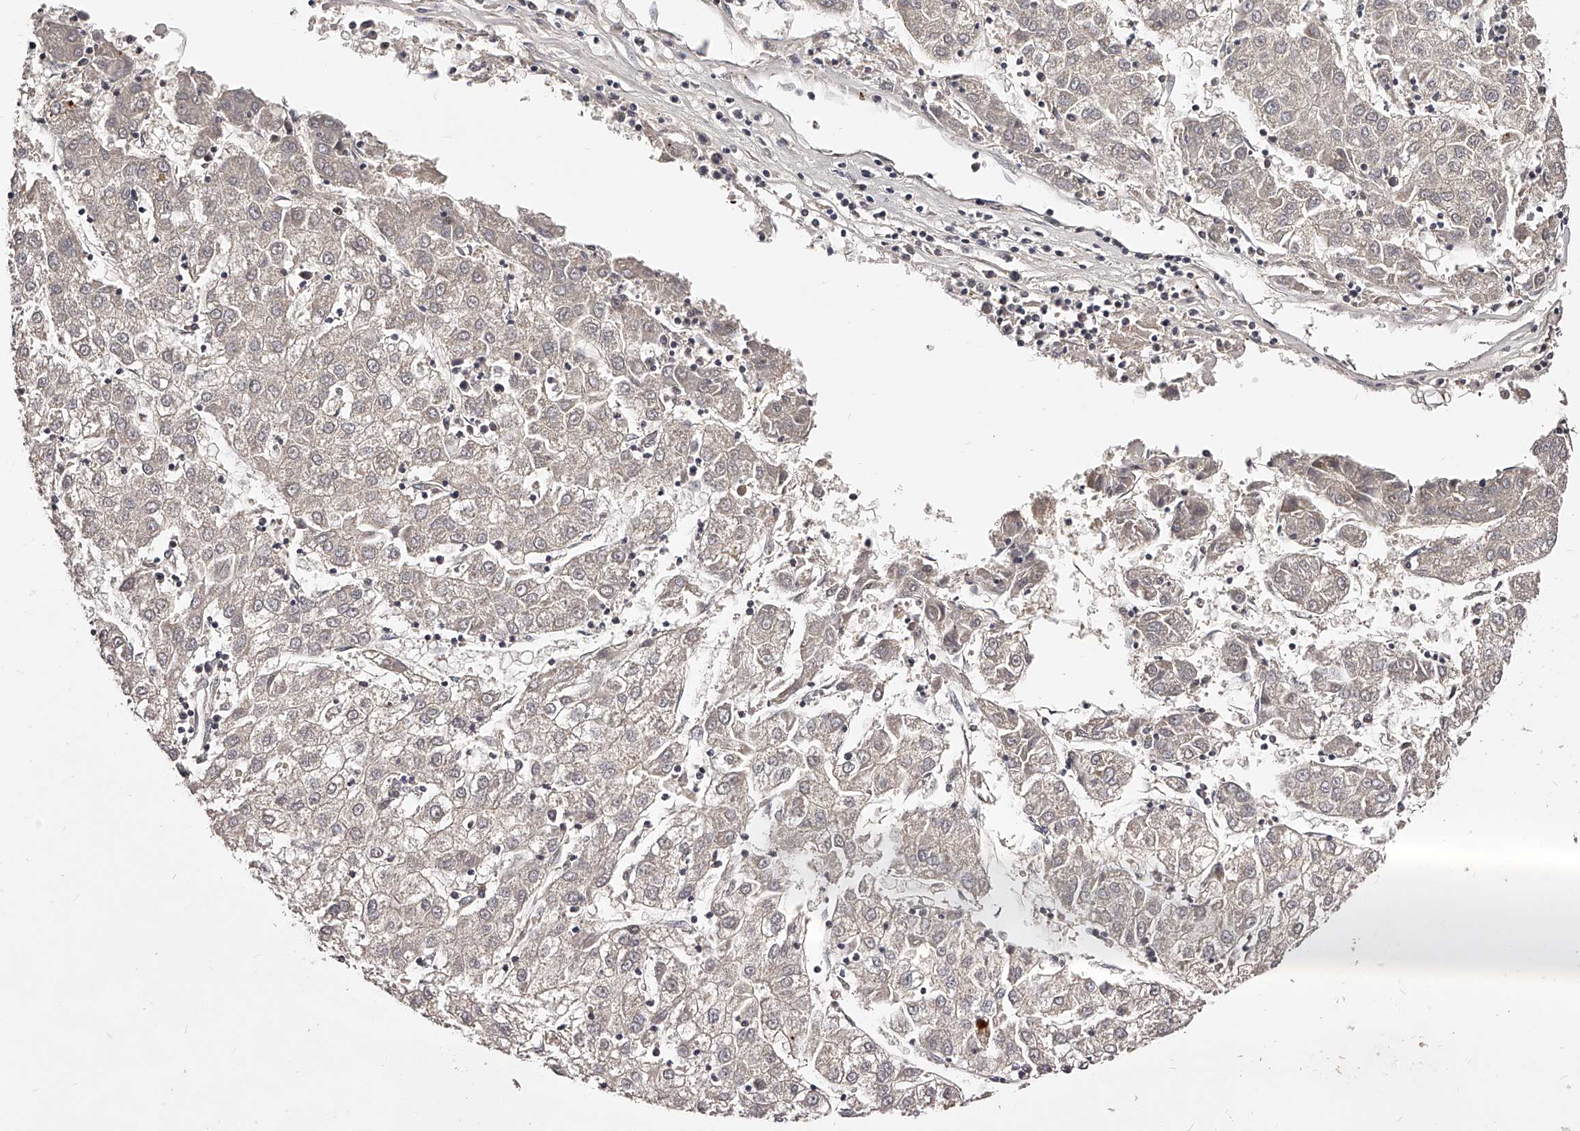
{"staining": {"intensity": "negative", "quantity": "none", "location": "none"}, "tissue": "liver cancer", "cell_type": "Tumor cells", "image_type": "cancer", "snomed": [{"axis": "morphology", "description": "Carcinoma, Hepatocellular, NOS"}, {"axis": "topography", "description": "Liver"}], "caption": "Immunohistochemistry (IHC) of human liver cancer (hepatocellular carcinoma) exhibits no expression in tumor cells.", "gene": "PHACTR1", "patient": {"sex": "male", "age": 72}}